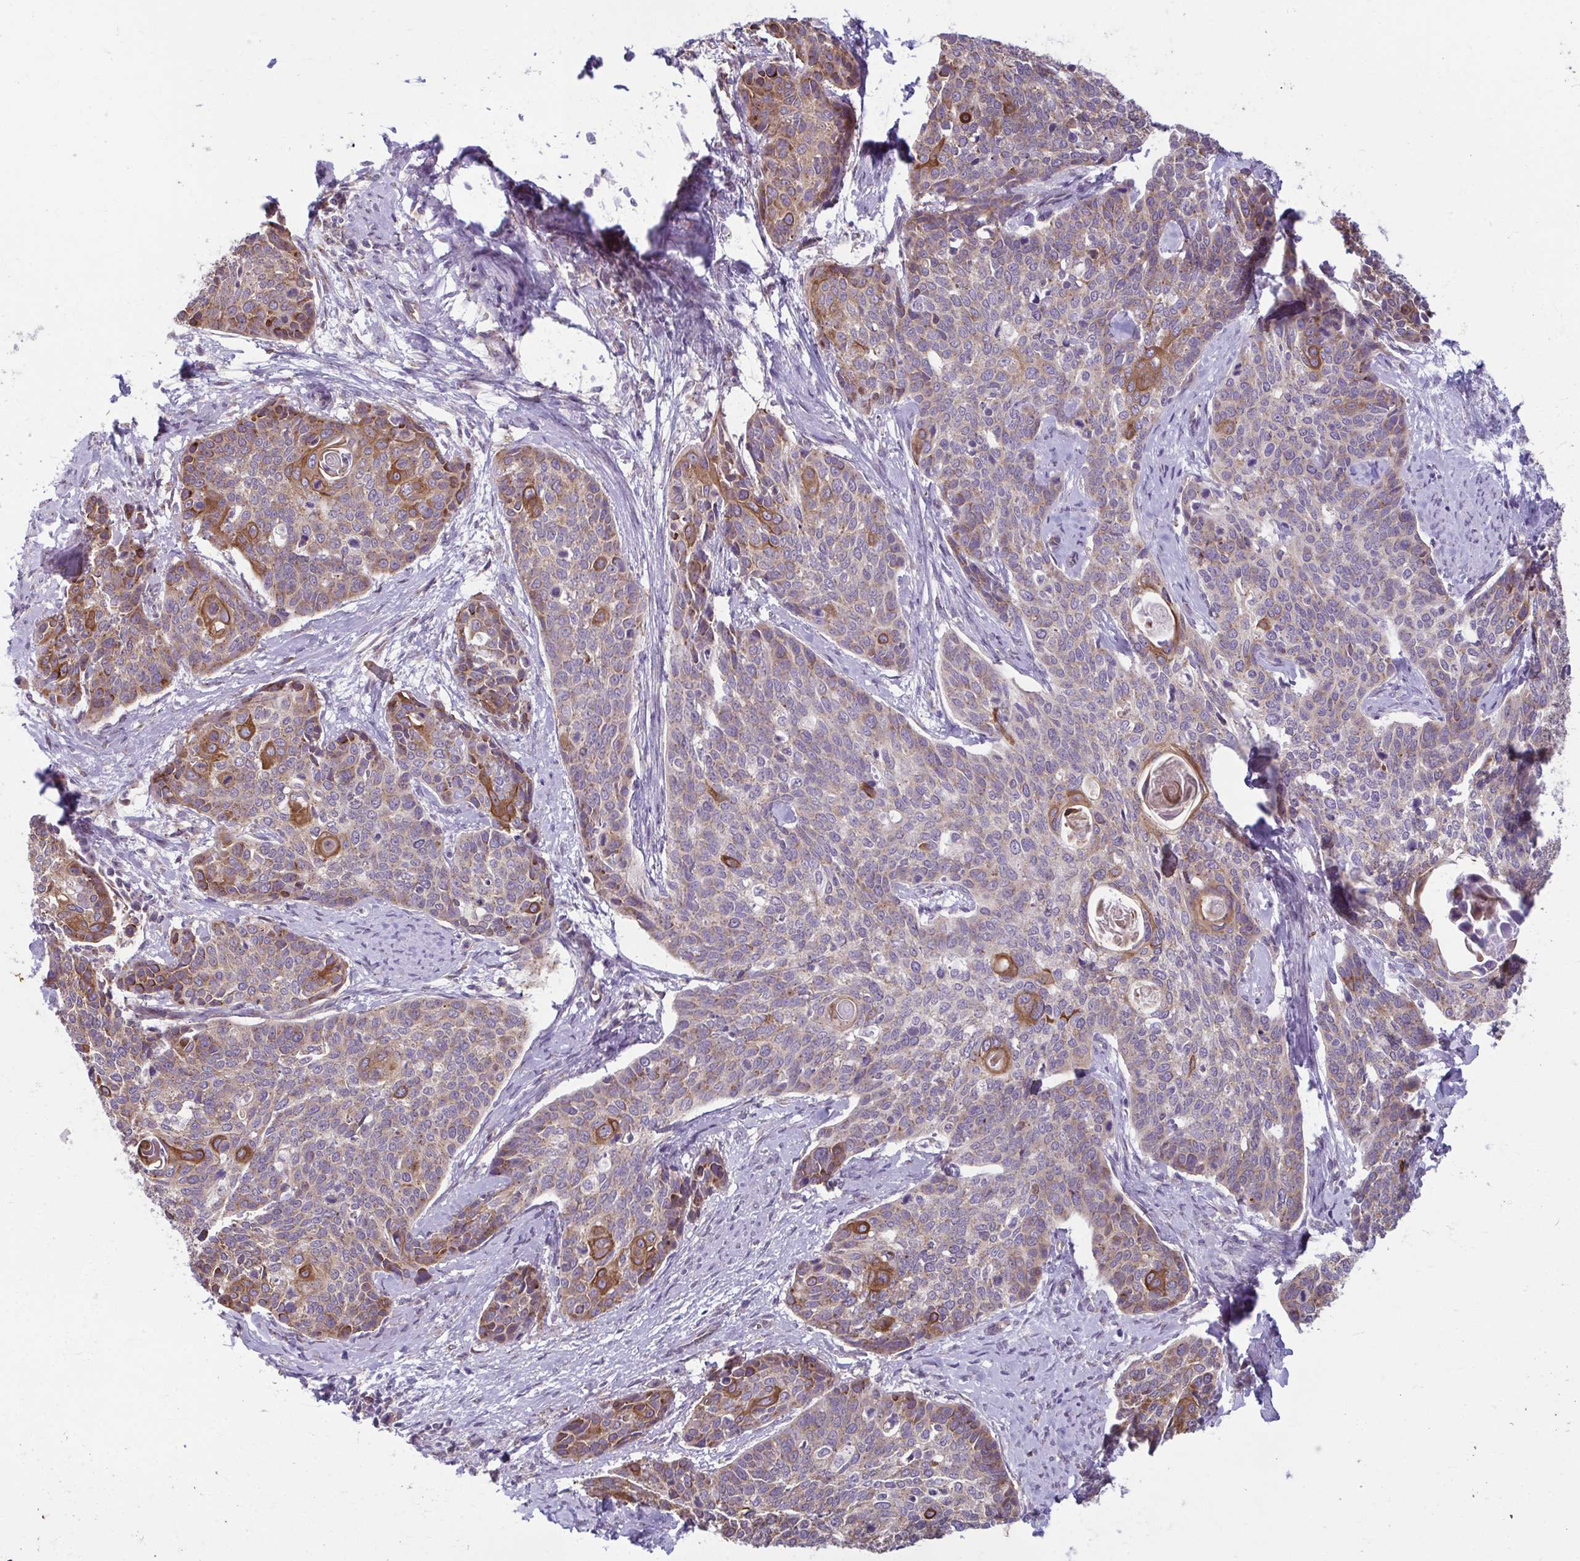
{"staining": {"intensity": "moderate", "quantity": "25%-75%", "location": "cytoplasmic/membranous"}, "tissue": "cervical cancer", "cell_type": "Tumor cells", "image_type": "cancer", "snomed": [{"axis": "morphology", "description": "Squamous cell carcinoma, NOS"}, {"axis": "topography", "description": "Cervix"}], "caption": "Immunohistochemistry histopathology image of squamous cell carcinoma (cervical) stained for a protein (brown), which demonstrates medium levels of moderate cytoplasmic/membranous expression in about 25%-75% of tumor cells.", "gene": "TMEM108", "patient": {"sex": "female", "age": 69}}